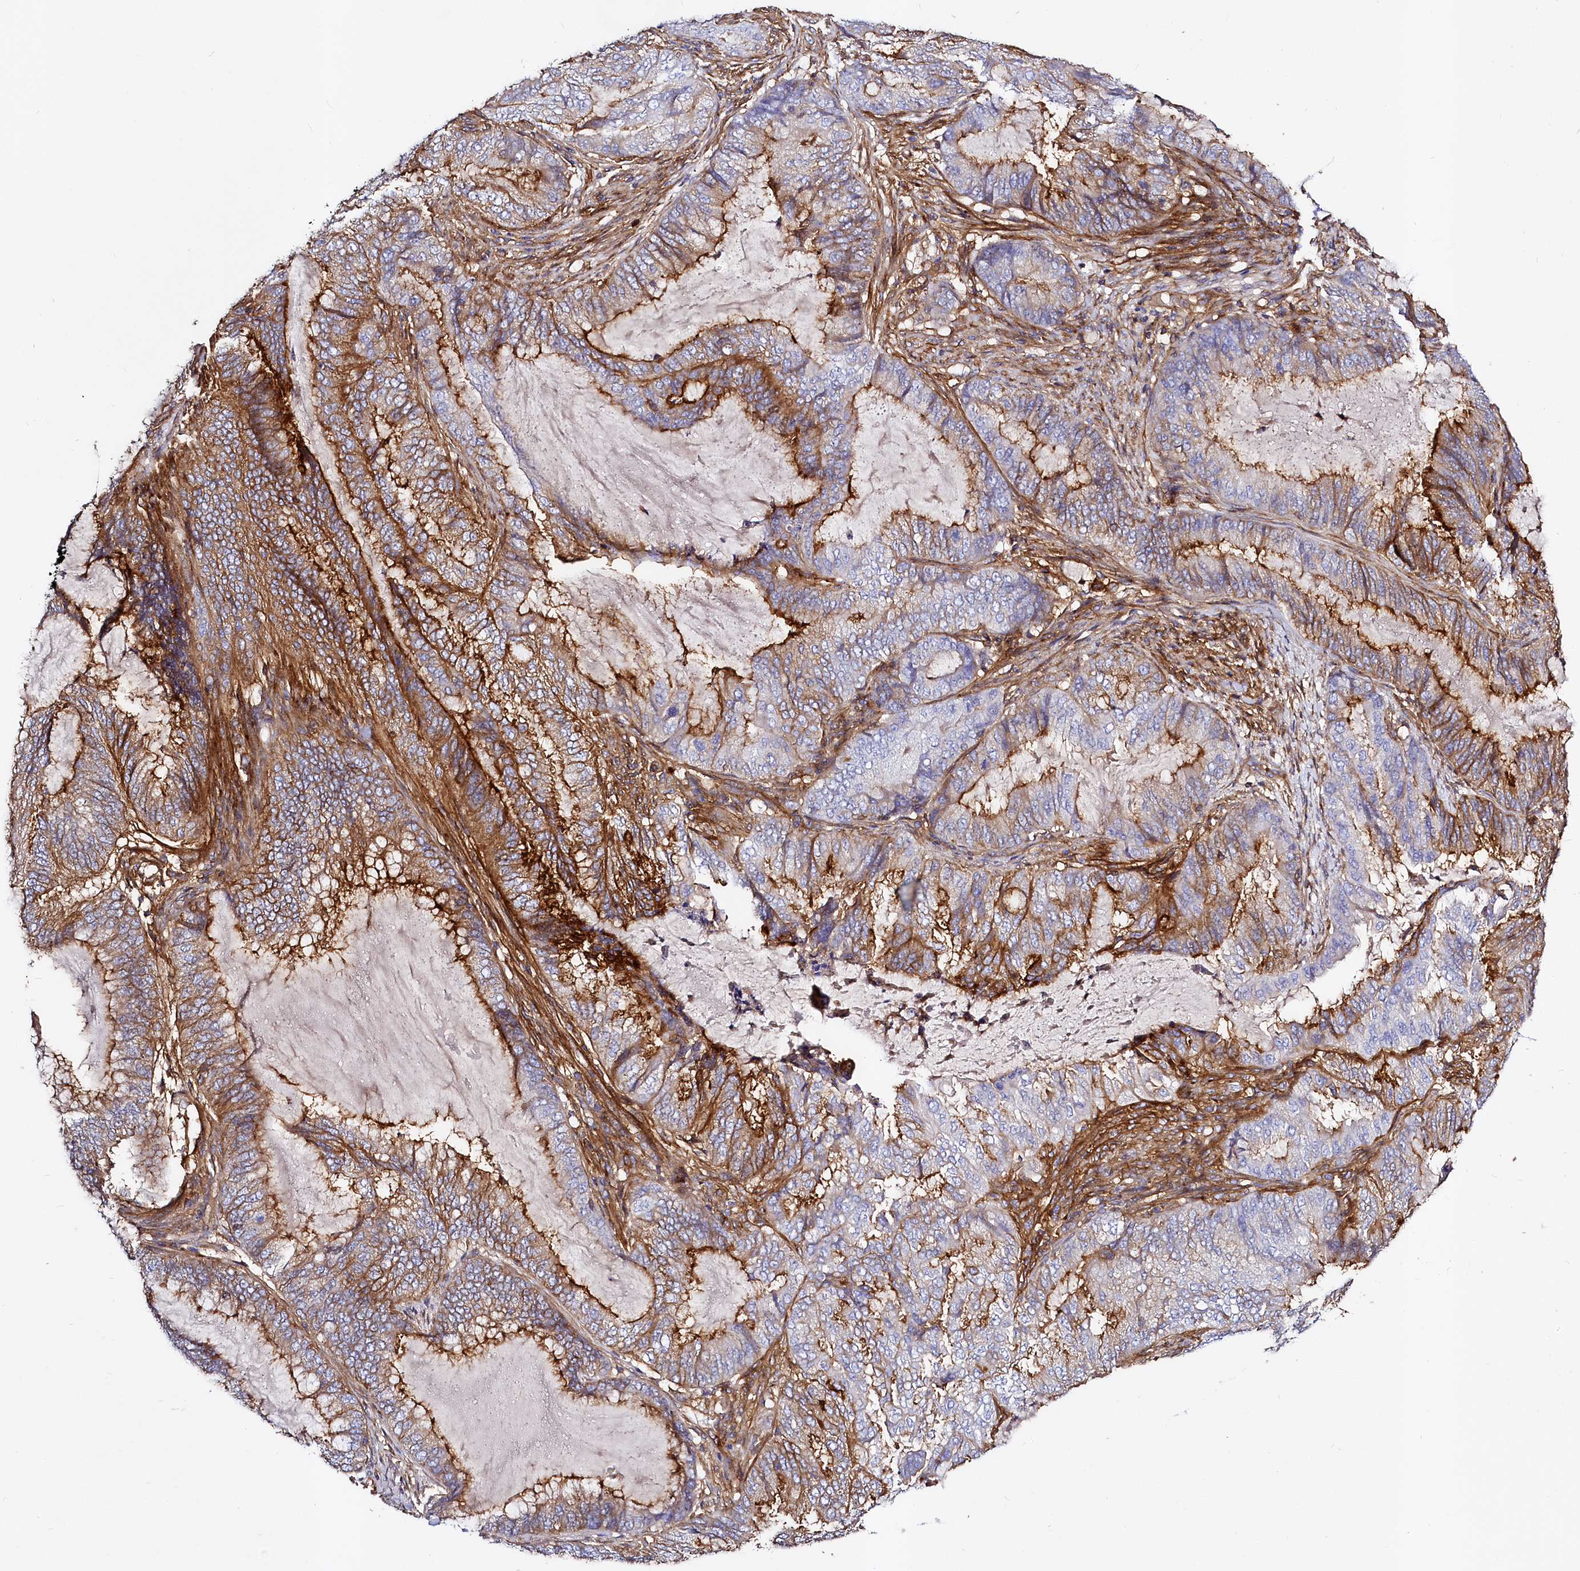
{"staining": {"intensity": "strong", "quantity": "25%-75%", "location": "cytoplasmic/membranous"}, "tissue": "endometrial cancer", "cell_type": "Tumor cells", "image_type": "cancer", "snomed": [{"axis": "morphology", "description": "Adenocarcinoma, NOS"}, {"axis": "topography", "description": "Endometrium"}], "caption": "Endometrial cancer stained for a protein (brown) exhibits strong cytoplasmic/membranous positive staining in about 25%-75% of tumor cells.", "gene": "ANO6", "patient": {"sex": "female", "age": 51}}